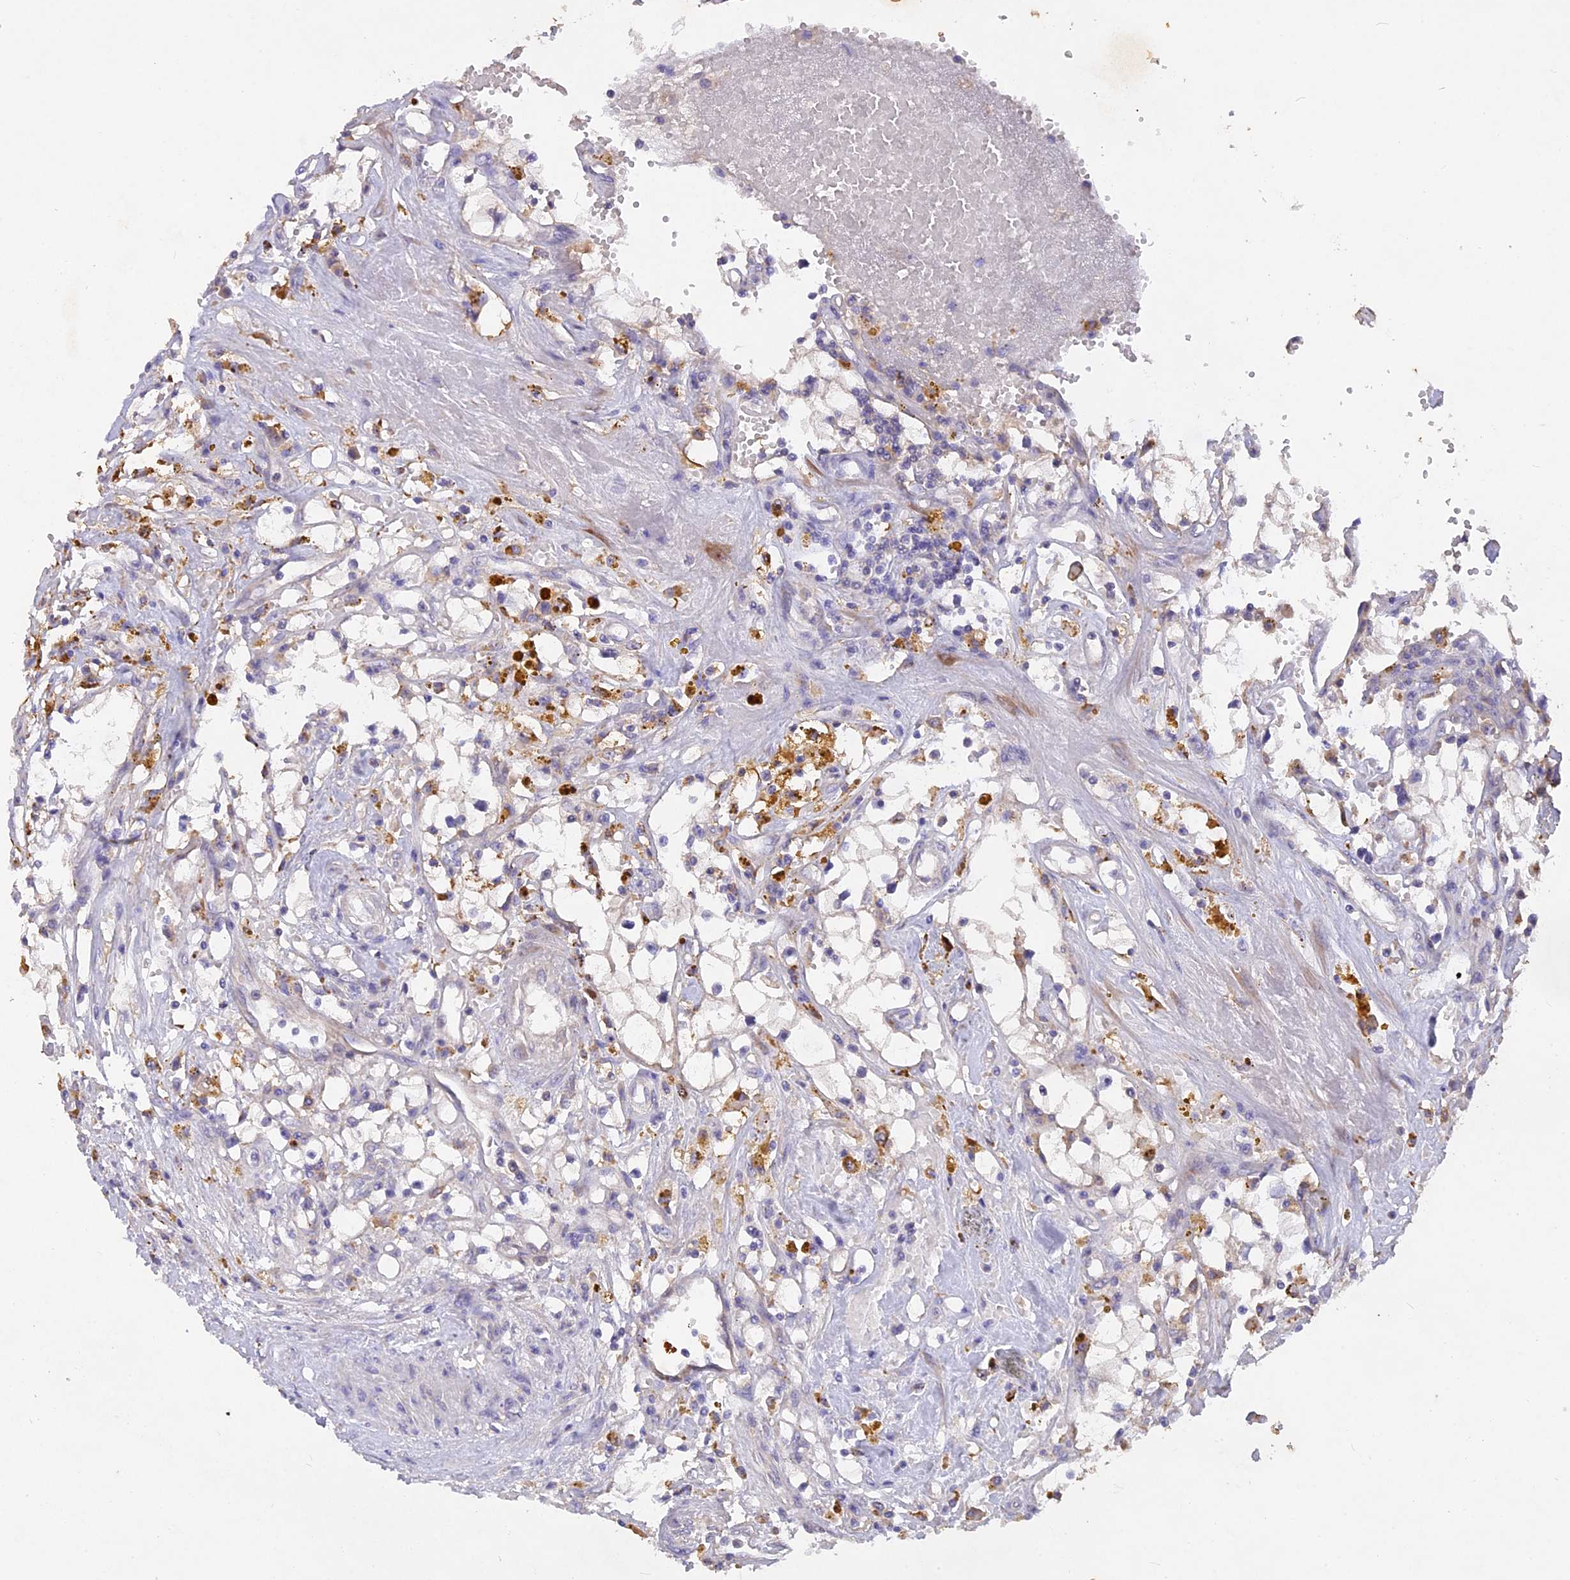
{"staining": {"intensity": "negative", "quantity": "none", "location": "none"}, "tissue": "renal cancer", "cell_type": "Tumor cells", "image_type": "cancer", "snomed": [{"axis": "morphology", "description": "Adenocarcinoma, NOS"}, {"axis": "topography", "description": "Kidney"}], "caption": "Protein analysis of renal cancer demonstrates no significant expression in tumor cells. (DAB immunohistochemistry, high magnification).", "gene": "SLC26A4", "patient": {"sex": "male", "age": 56}}